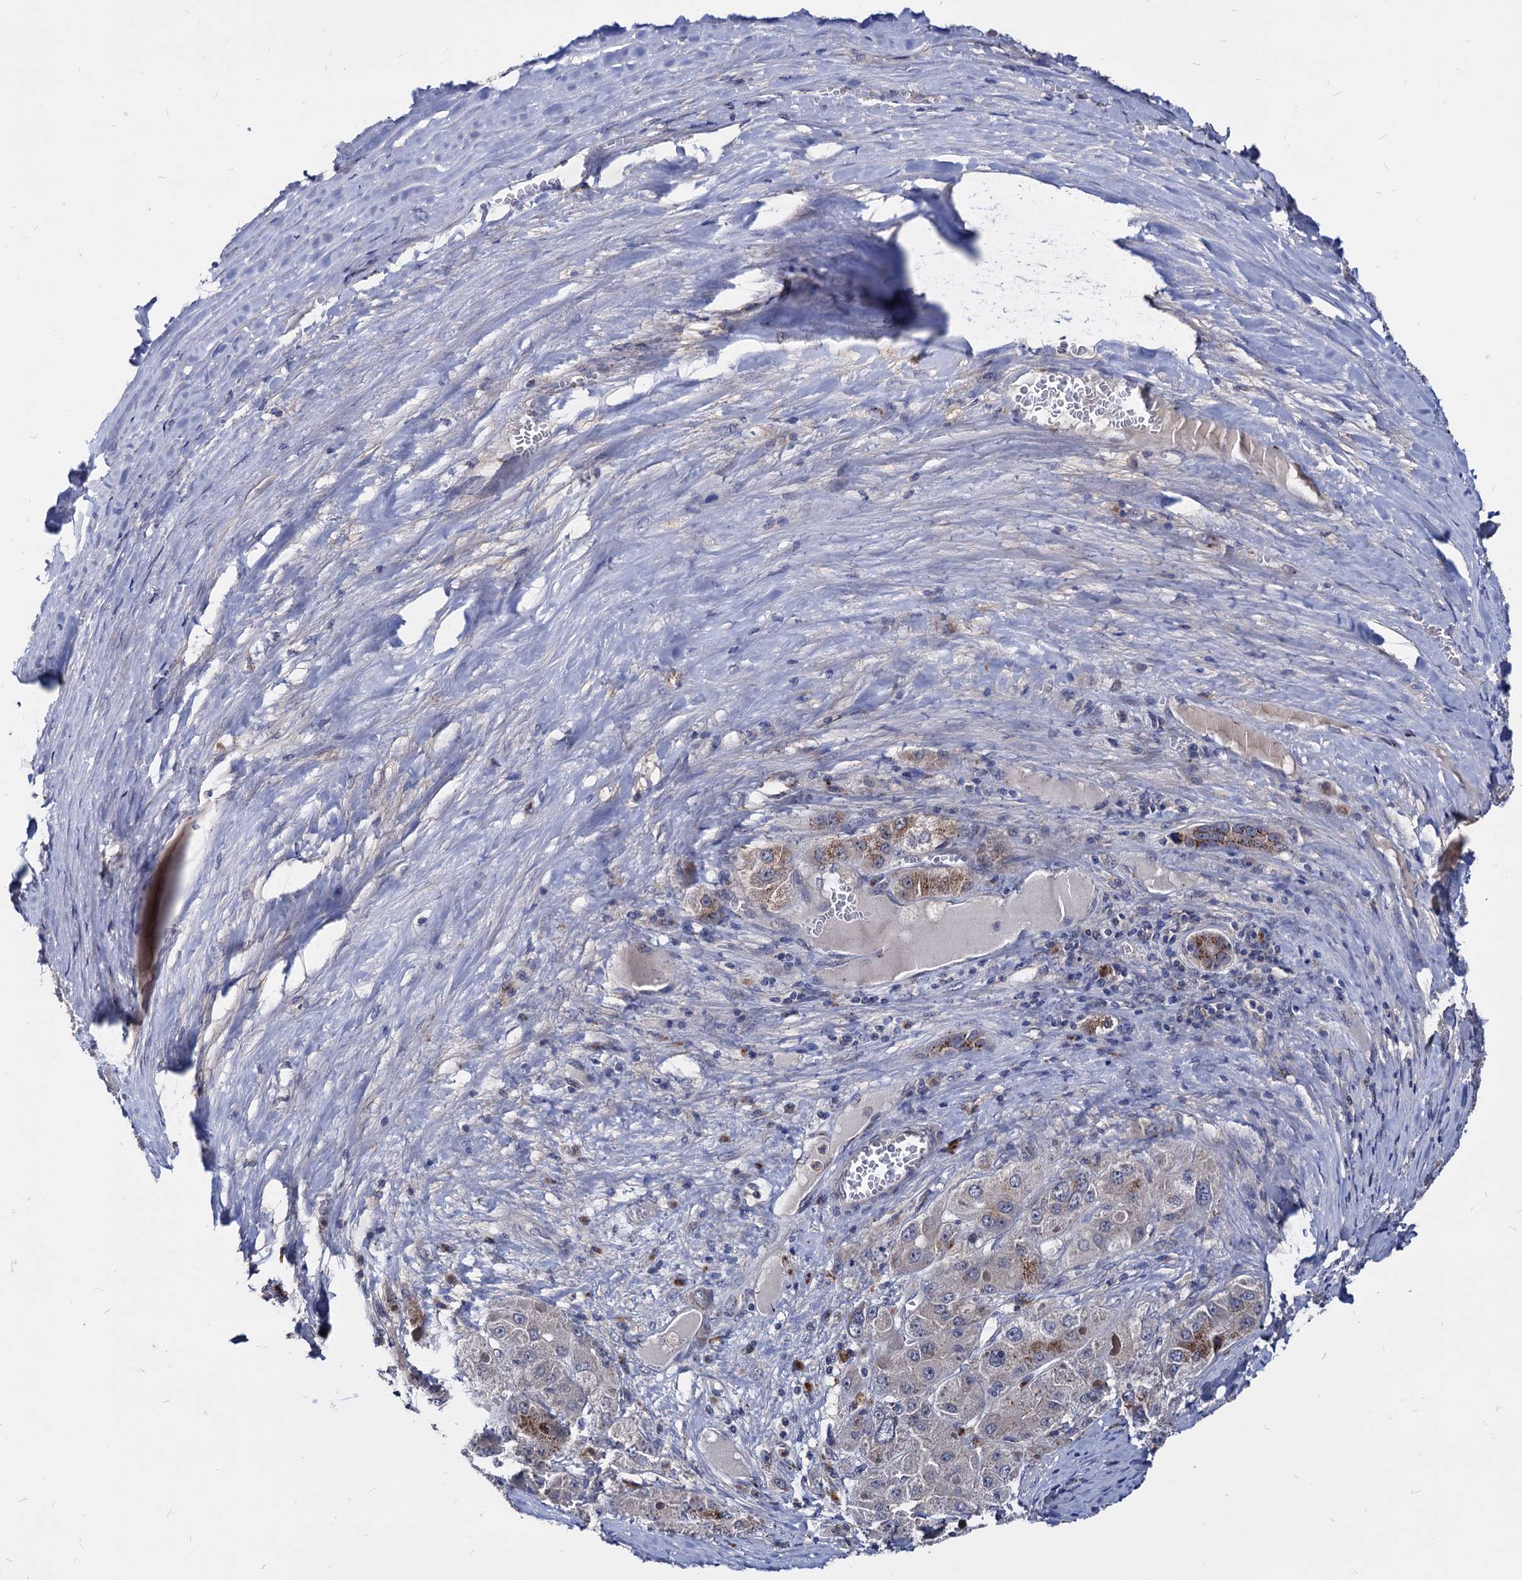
{"staining": {"intensity": "moderate", "quantity": "<25%", "location": "cytoplasmic/membranous"}, "tissue": "liver cancer", "cell_type": "Tumor cells", "image_type": "cancer", "snomed": [{"axis": "morphology", "description": "Carcinoma, Hepatocellular, NOS"}, {"axis": "topography", "description": "Liver"}], "caption": "DAB (3,3'-diaminobenzidine) immunohistochemical staining of human hepatocellular carcinoma (liver) shows moderate cytoplasmic/membranous protein staining in approximately <25% of tumor cells.", "gene": "ESD", "patient": {"sex": "female", "age": 73}}